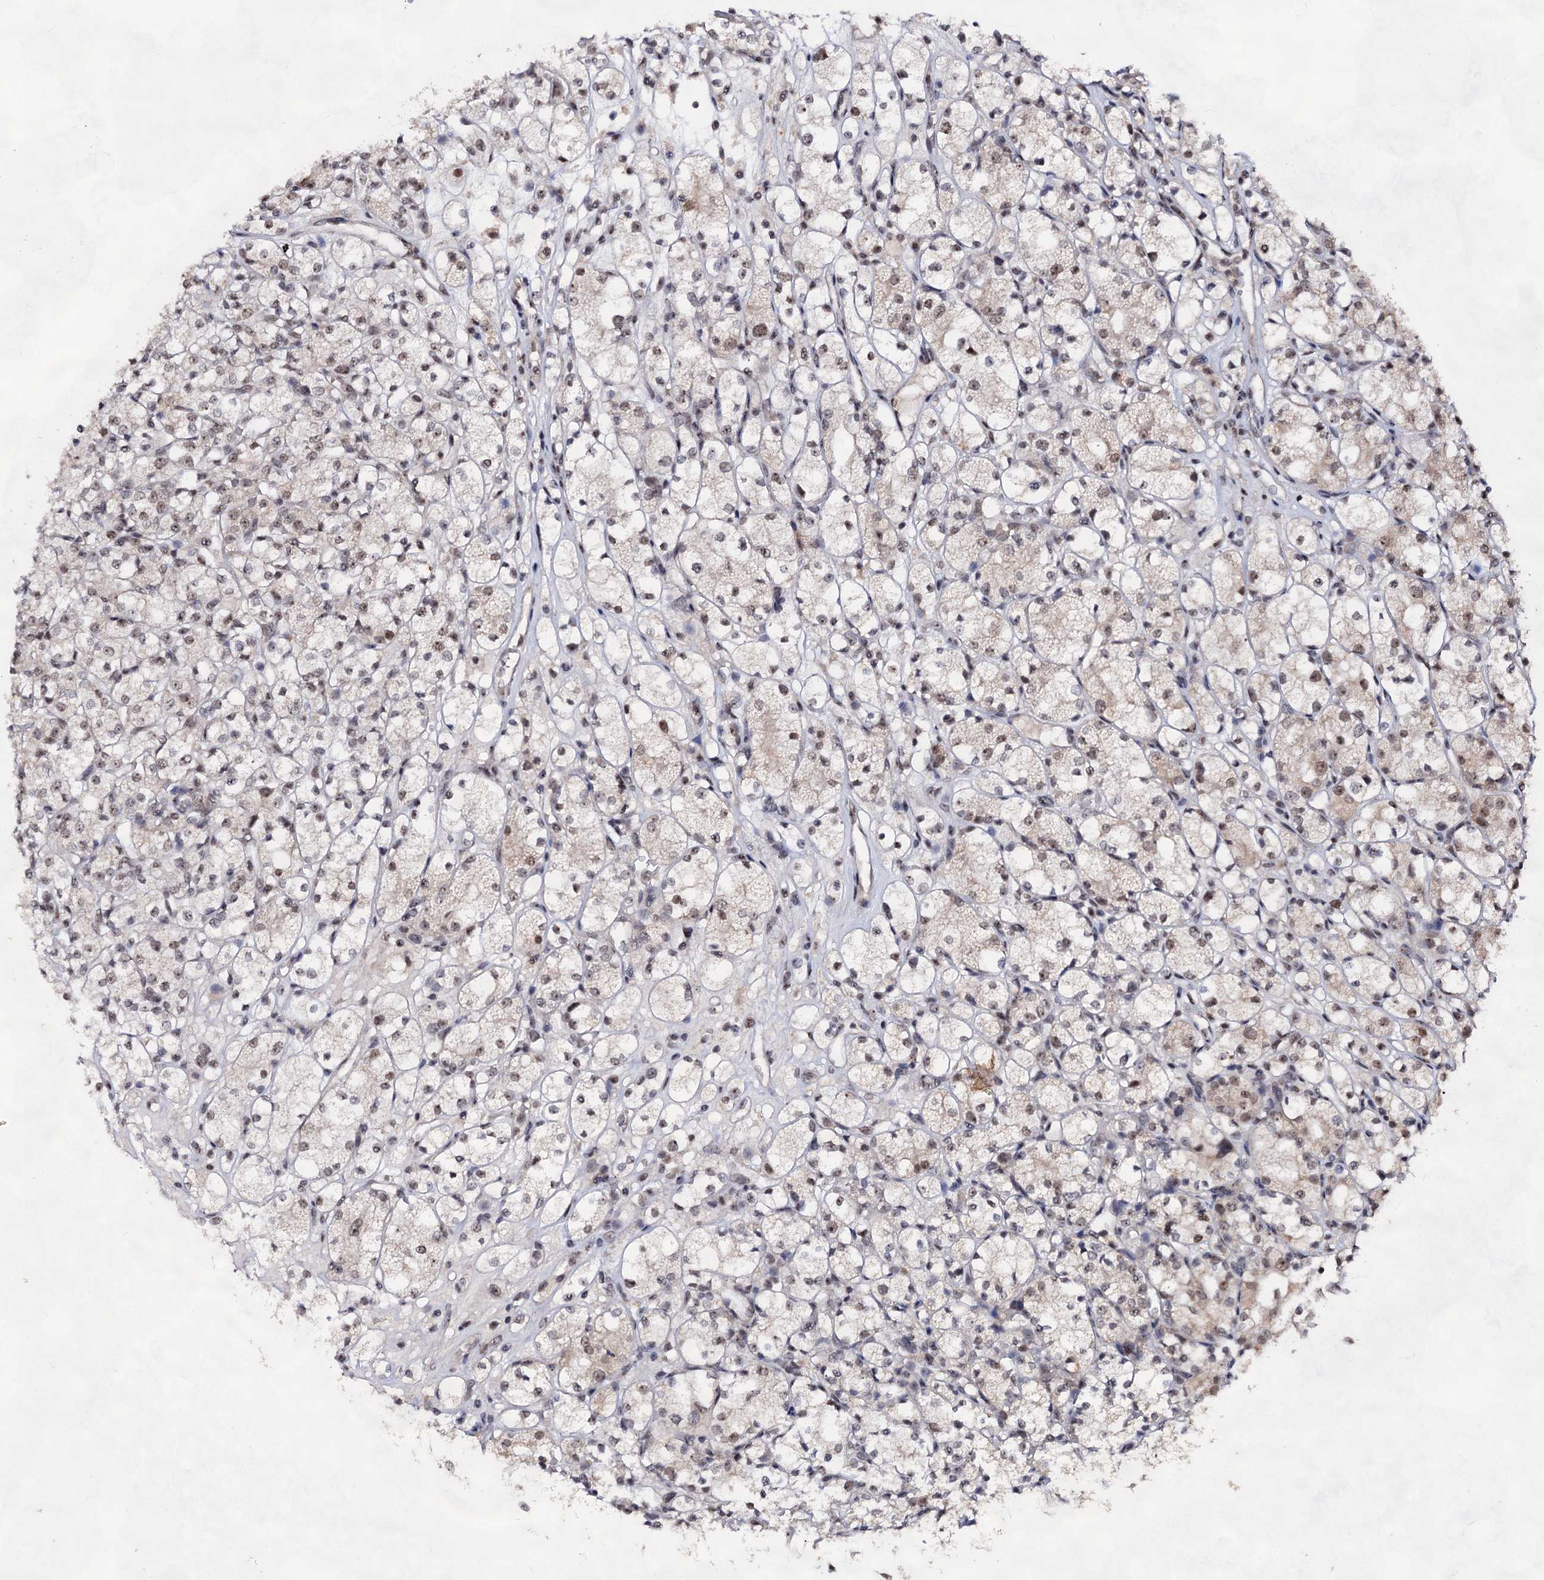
{"staining": {"intensity": "weak", "quantity": "<25%", "location": "nuclear"}, "tissue": "renal cancer", "cell_type": "Tumor cells", "image_type": "cancer", "snomed": [{"axis": "morphology", "description": "Adenocarcinoma, NOS"}, {"axis": "topography", "description": "Kidney"}], "caption": "Human adenocarcinoma (renal) stained for a protein using immunohistochemistry demonstrates no staining in tumor cells.", "gene": "EXOSC10", "patient": {"sex": "male", "age": 77}}